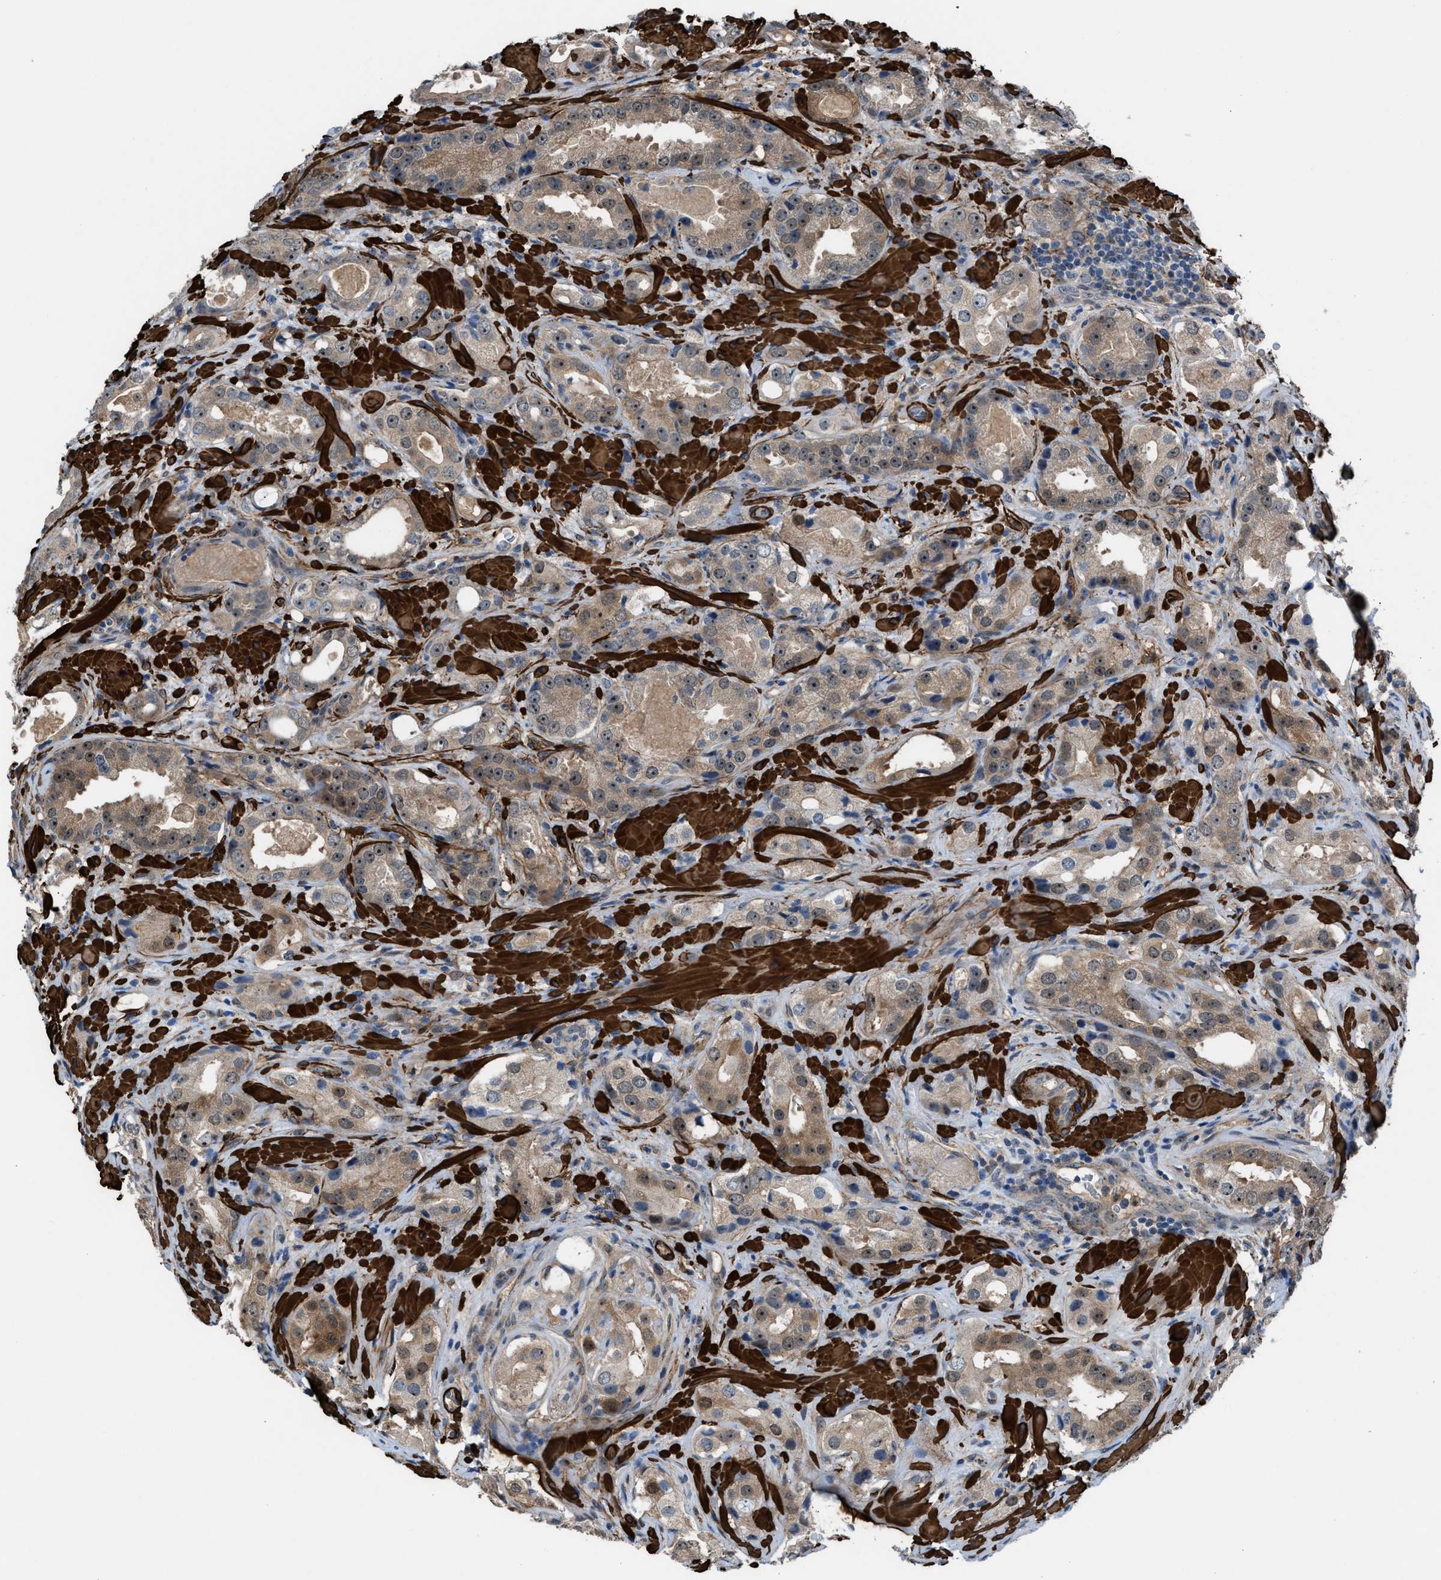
{"staining": {"intensity": "weak", "quantity": ">75%", "location": "cytoplasmic/membranous,nuclear"}, "tissue": "prostate cancer", "cell_type": "Tumor cells", "image_type": "cancer", "snomed": [{"axis": "morphology", "description": "Adenocarcinoma, High grade"}, {"axis": "topography", "description": "Prostate"}], "caption": "Prostate cancer (adenocarcinoma (high-grade)) was stained to show a protein in brown. There is low levels of weak cytoplasmic/membranous and nuclear staining in approximately >75% of tumor cells.", "gene": "NQO2", "patient": {"sex": "male", "age": 63}}